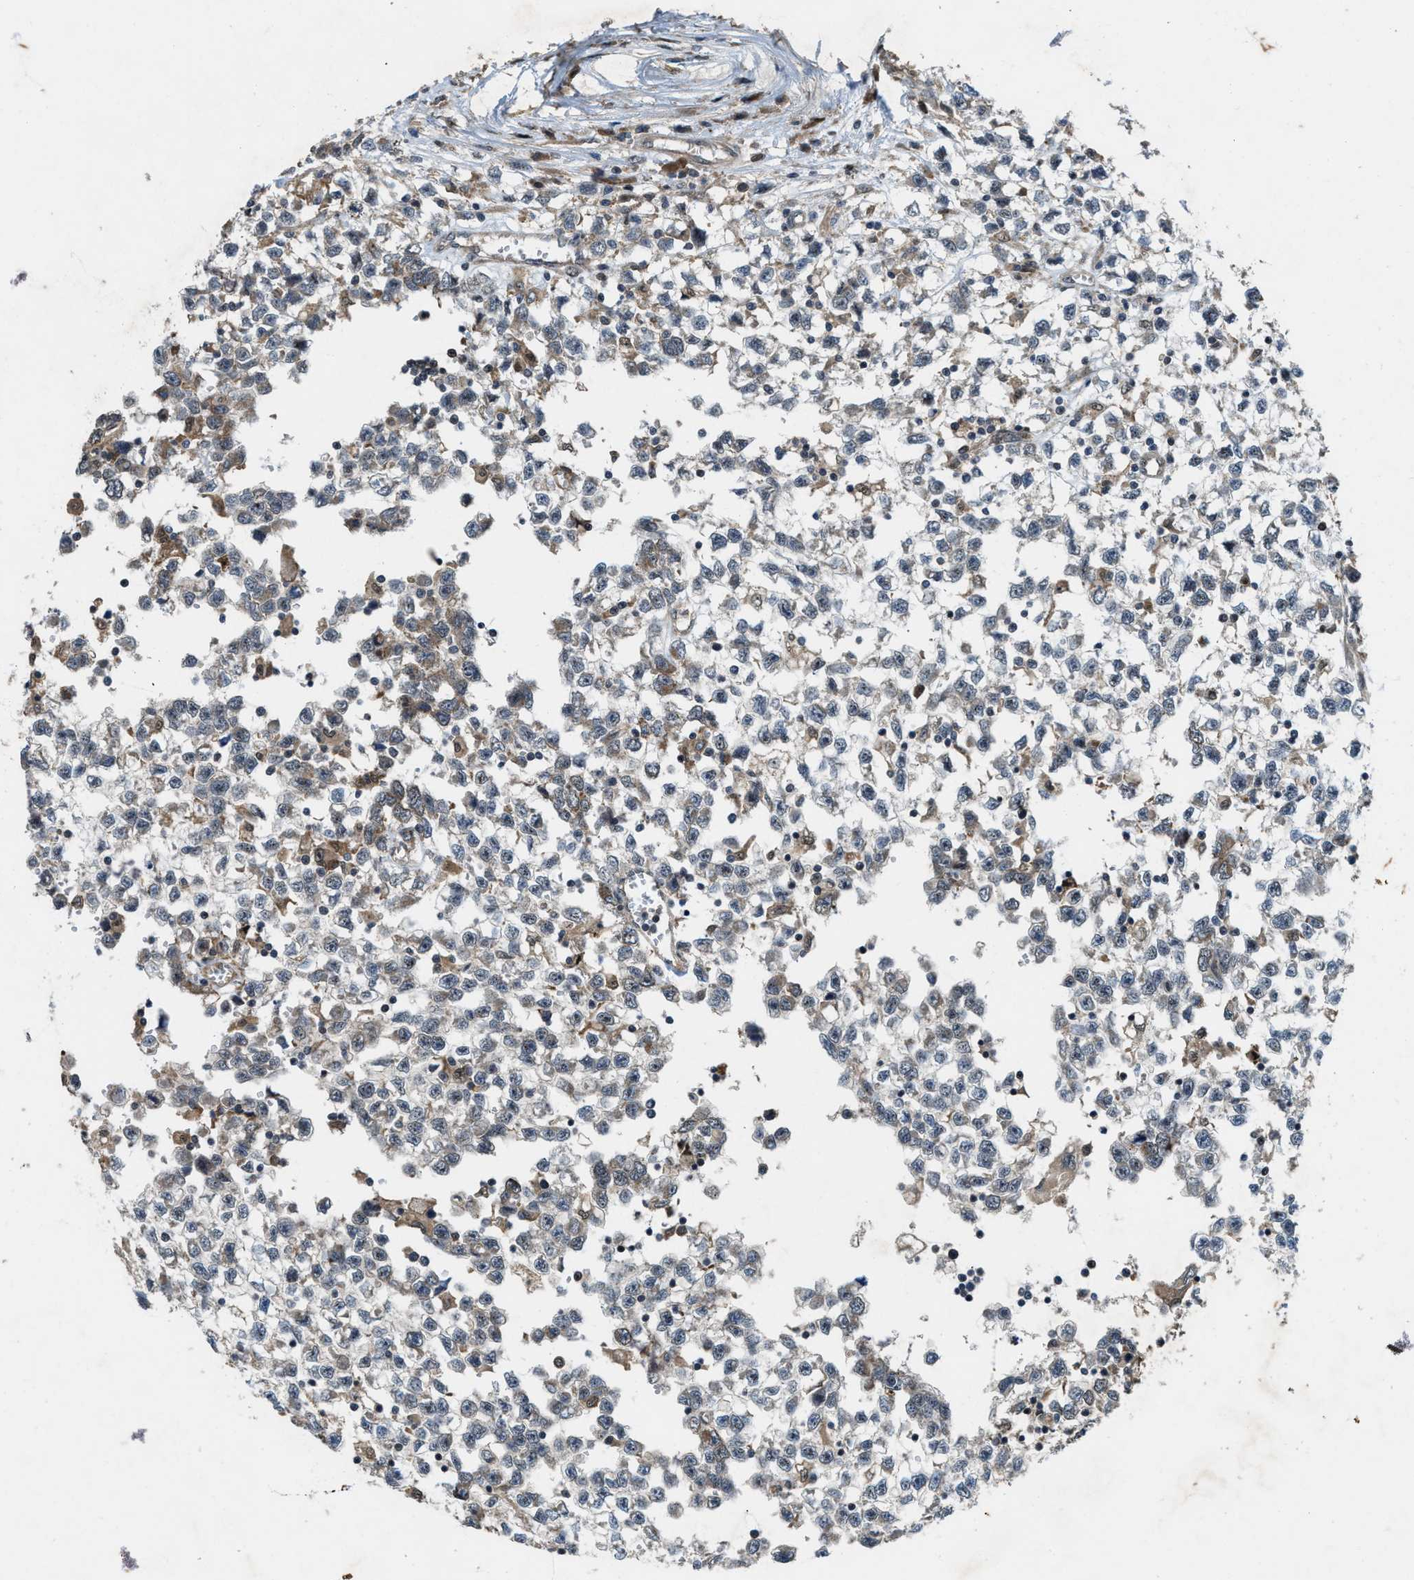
{"staining": {"intensity": "negative", "quantity": "none", "location": "none"}, "tissue": "testis cancer", "cell_type": "Tumor cells", "image_type": "cancer", "snomed": [{"axis": "morphology", "description": "Seminoma, NOS"}, {"axis": "morphology", "description": "Carcinoma, Embryonal, NOS"}, {"axis": "topography", "description": "Testis"}], "caption": "A high-resolution micrograph shows immunohistochemistry staining of testis cancer (embryonal carcinoma), which demonstrates no significant positivity in tumor cells. (DAB (3,3'-diaminobenzidine) immunohistochemistry visualized using brightfield microscopy, high magnification).", "gene": "LRRC72", "patient": {"sex": "male", "age": 51}}